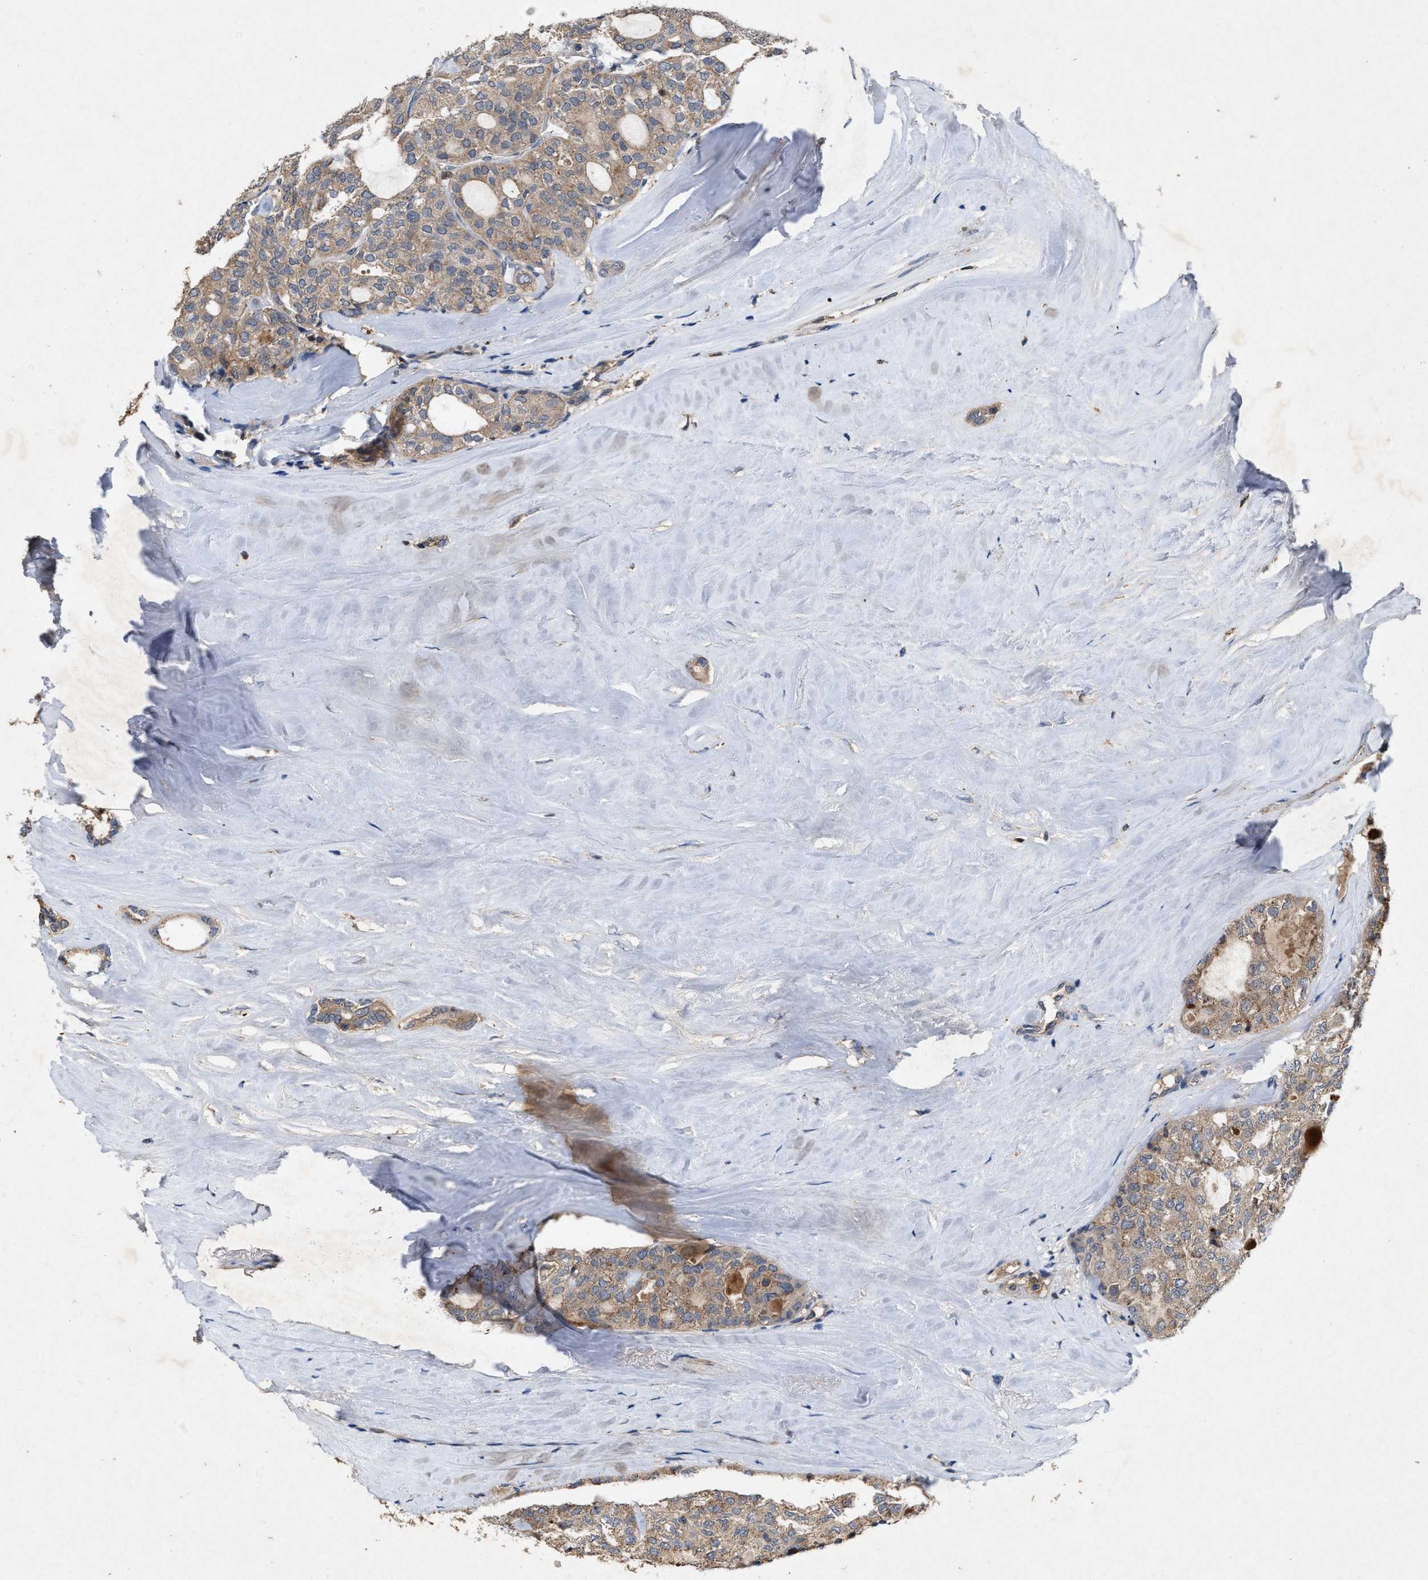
{"staining": {"intensity": "moderate", "quantity": ">75%", "location": "cytoplasmic/membranous"}, "tissue": "thyroid cancer", "cell_type": "Tumor cells", "image_type": "cancer", "snomed": [{"axis": "morphology", "description": "Follicular adenoma carcinoma, NOS"}, {"axis": "topography", "description": "Thyroid gland"}], "caption": "Thyroid cancer tissue exhibits moderate cytoplasmic/membranous expression in about >75% of tumor cells (DAB IHC with brightfield microscopy, high magnification).", "gene": "LPAR2", "patient": {"sex": "male", "age": 75}}